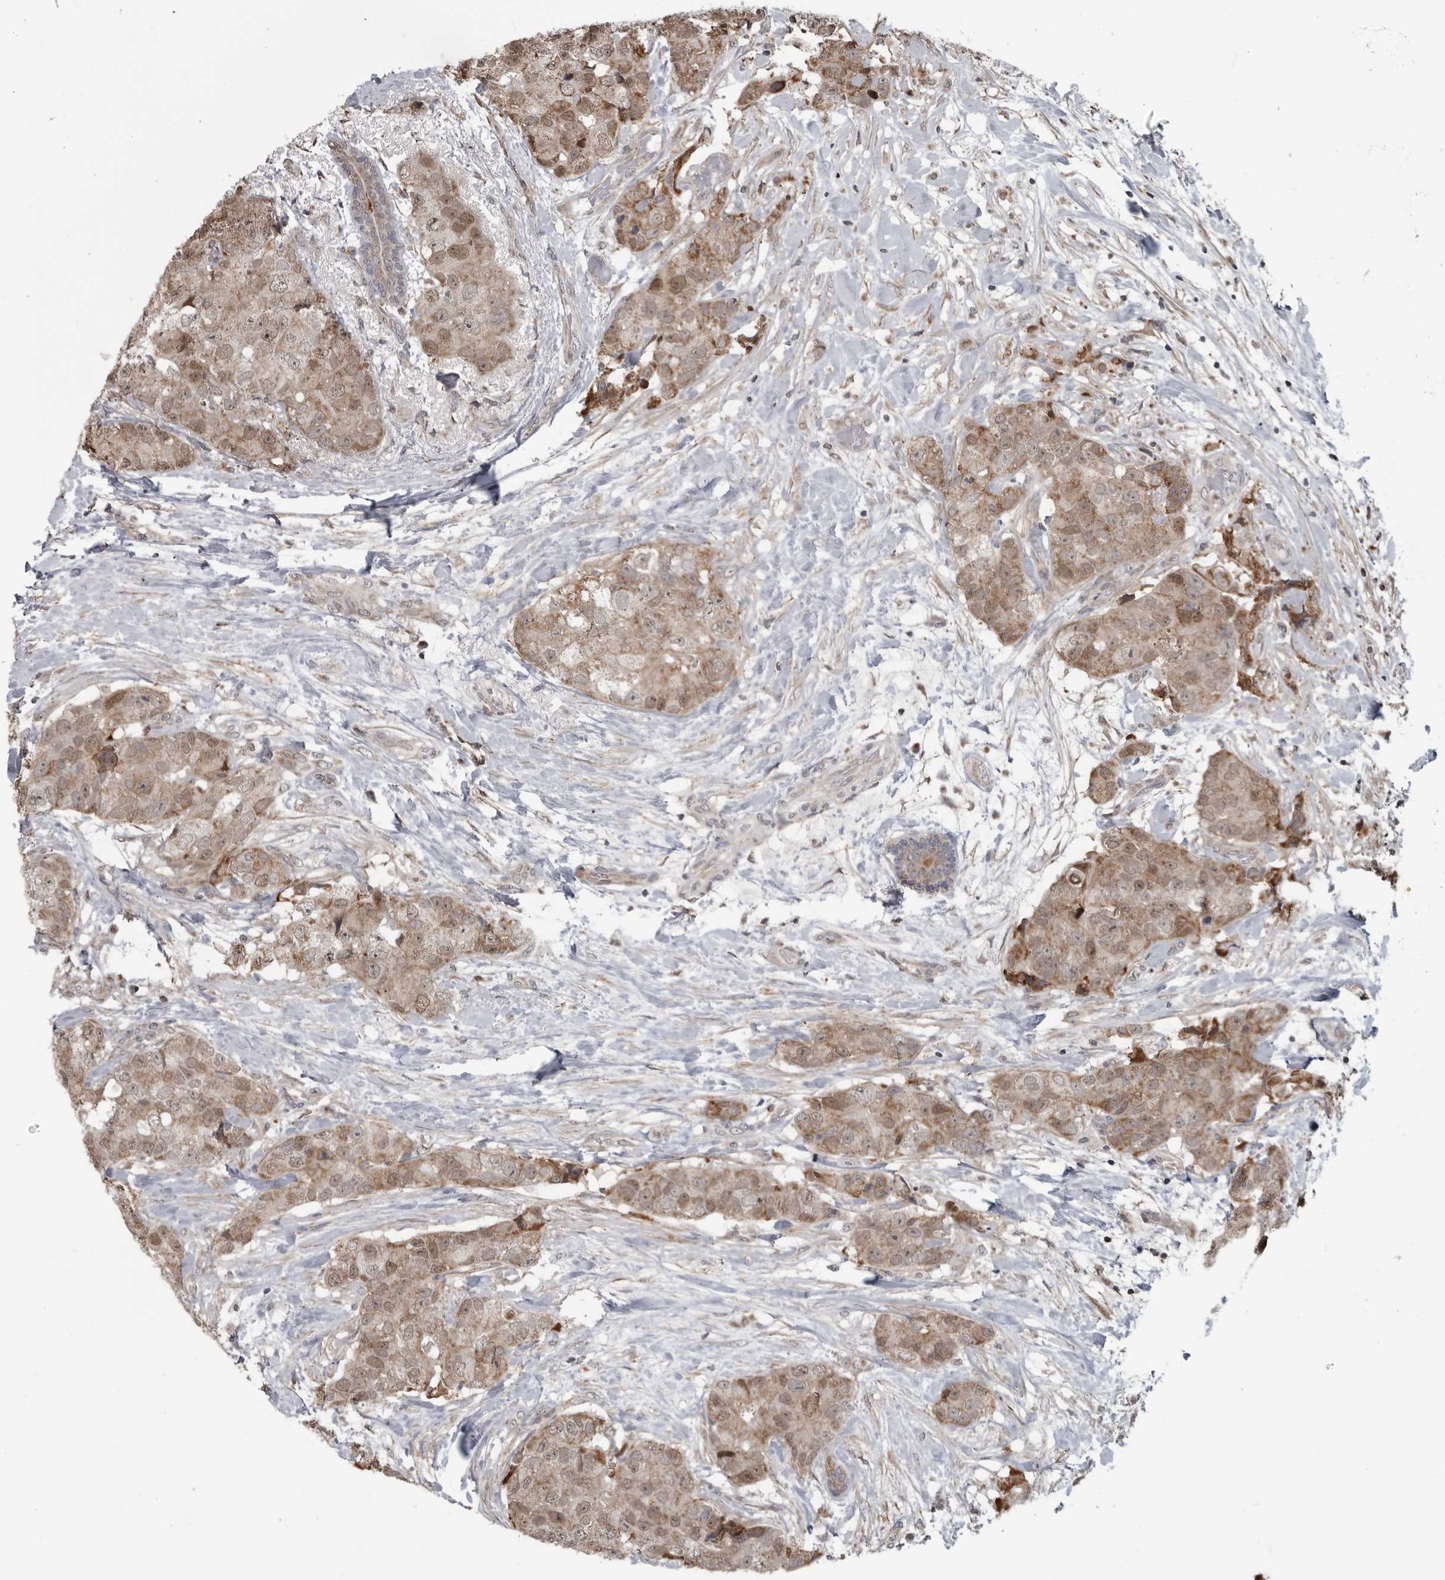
{"staining": {"intensity": "moderate", "quantity": ">75%", "location": "cytoplasmic/membranous,nuclear"}, "tissue": "breast cancer", "cell_type": "Tumor cells", "image_type": "cancer", "snomed": [{"axis": "morphology", "description": "Duct carcinoma"}, {"axis": "topography", "description": "Breast"}], "caption": "A brown stain shows moderate cytoplasmic/membranous and nuclear positivity of a protein in human breast cancer (intraductal carcinoma) tumor cells.", "gene": "FAAP100", "patient": {"sex": "female", "age": 62}}